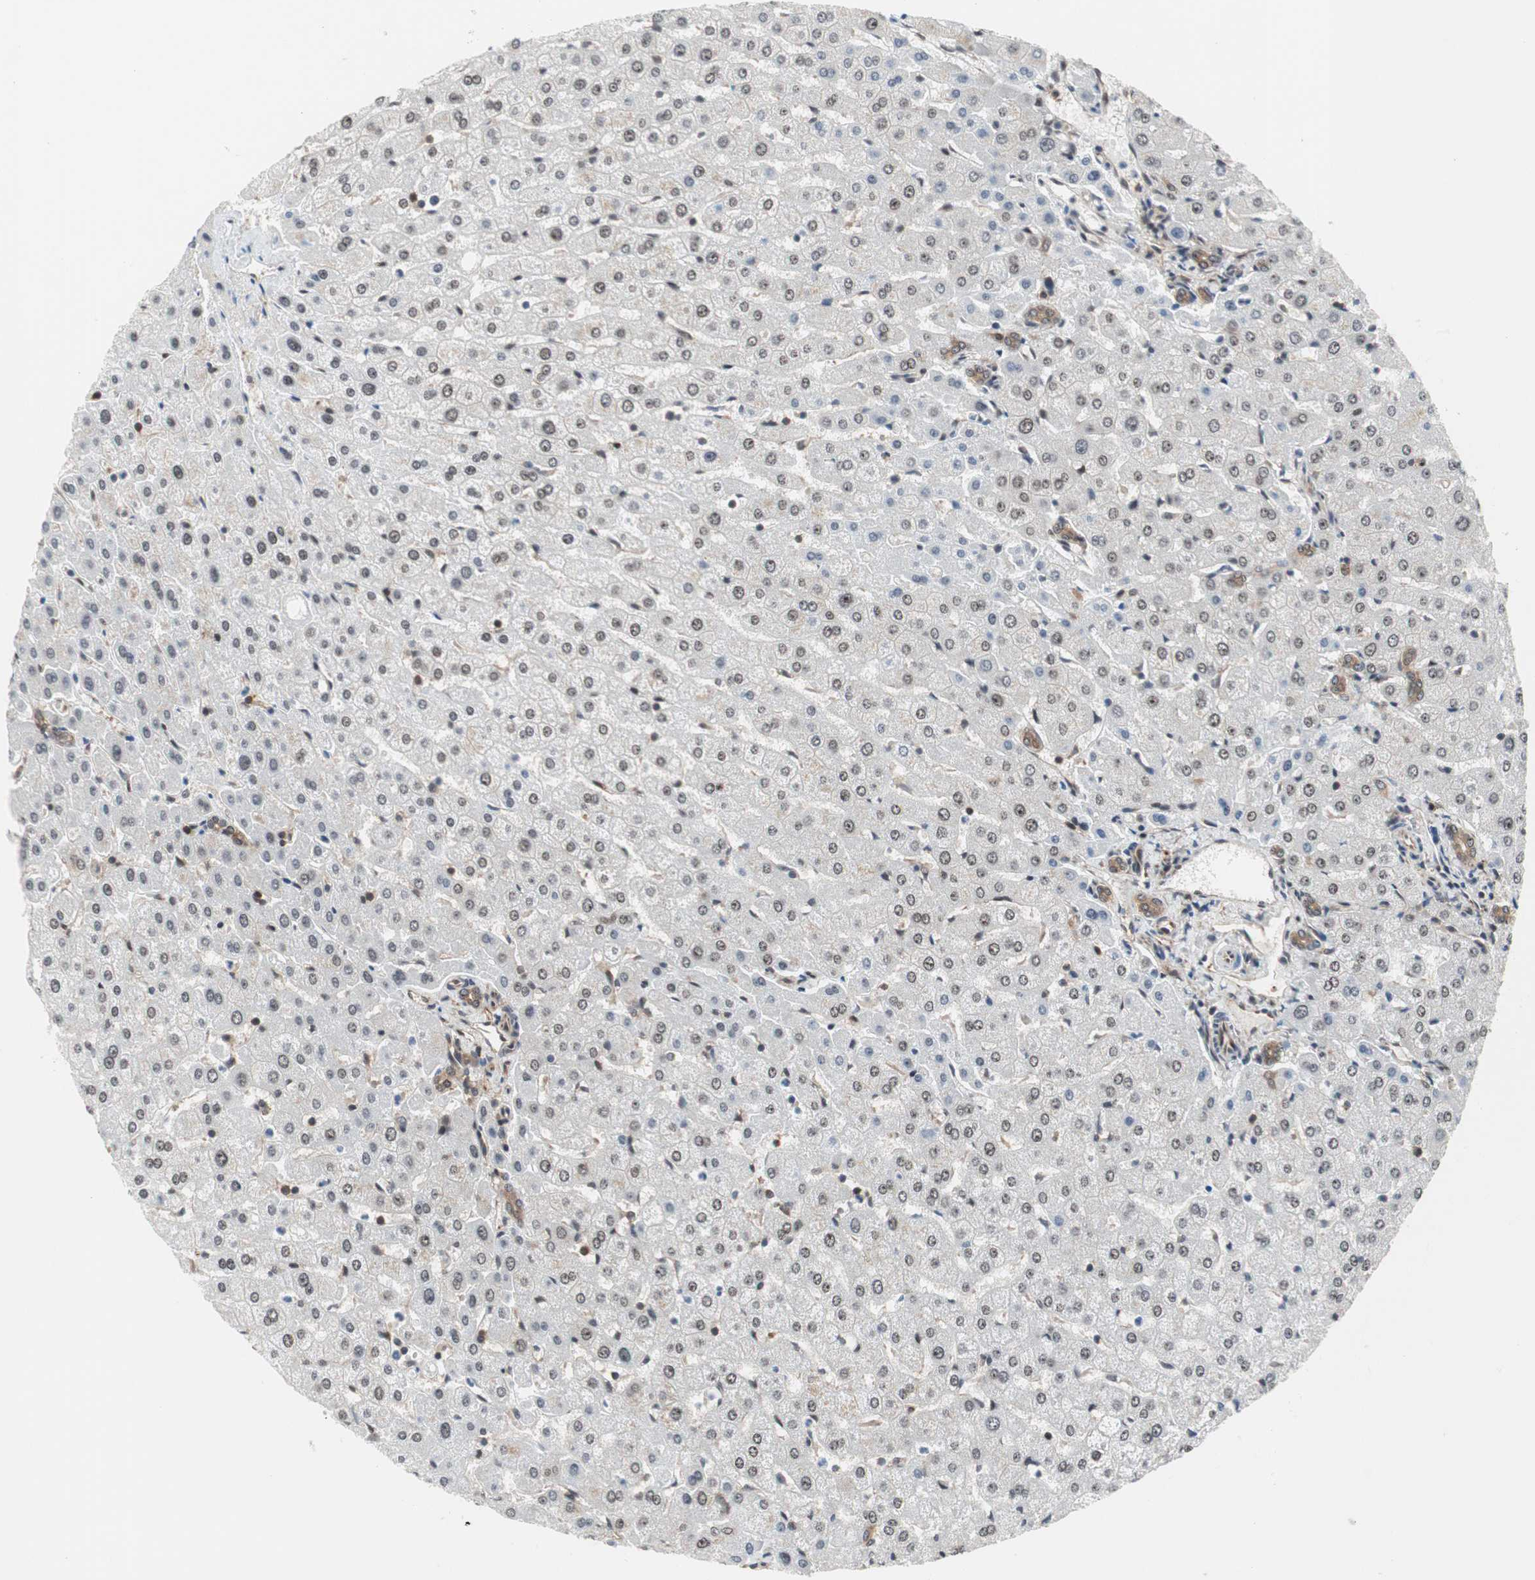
{"staining": {"intensity": "moderate", "quantity": ">75%", "location": "cytoplasmic/membranous"}, "tissue": "liver", "cell_type": "Cholangiocytes", "image_type": "normal", "snomed": [{"axis": "morphology", "description": "Normal tissue, NOS"}, {"axis": "morphology", "description": "Fibrosis, NOS"}, {"axis": "topography", "description": "Liver"}], "caption": "This image displays unremarkable liver stained with immunohistochemistry to label a protein in brown. The cytoplasmic/membranous of cholangiocytes show moderate positivity for the protein. Nuclei are counter-stained blue.", "gene": "ZNF512B", "patient": {"sex": "female", "age": 29}}